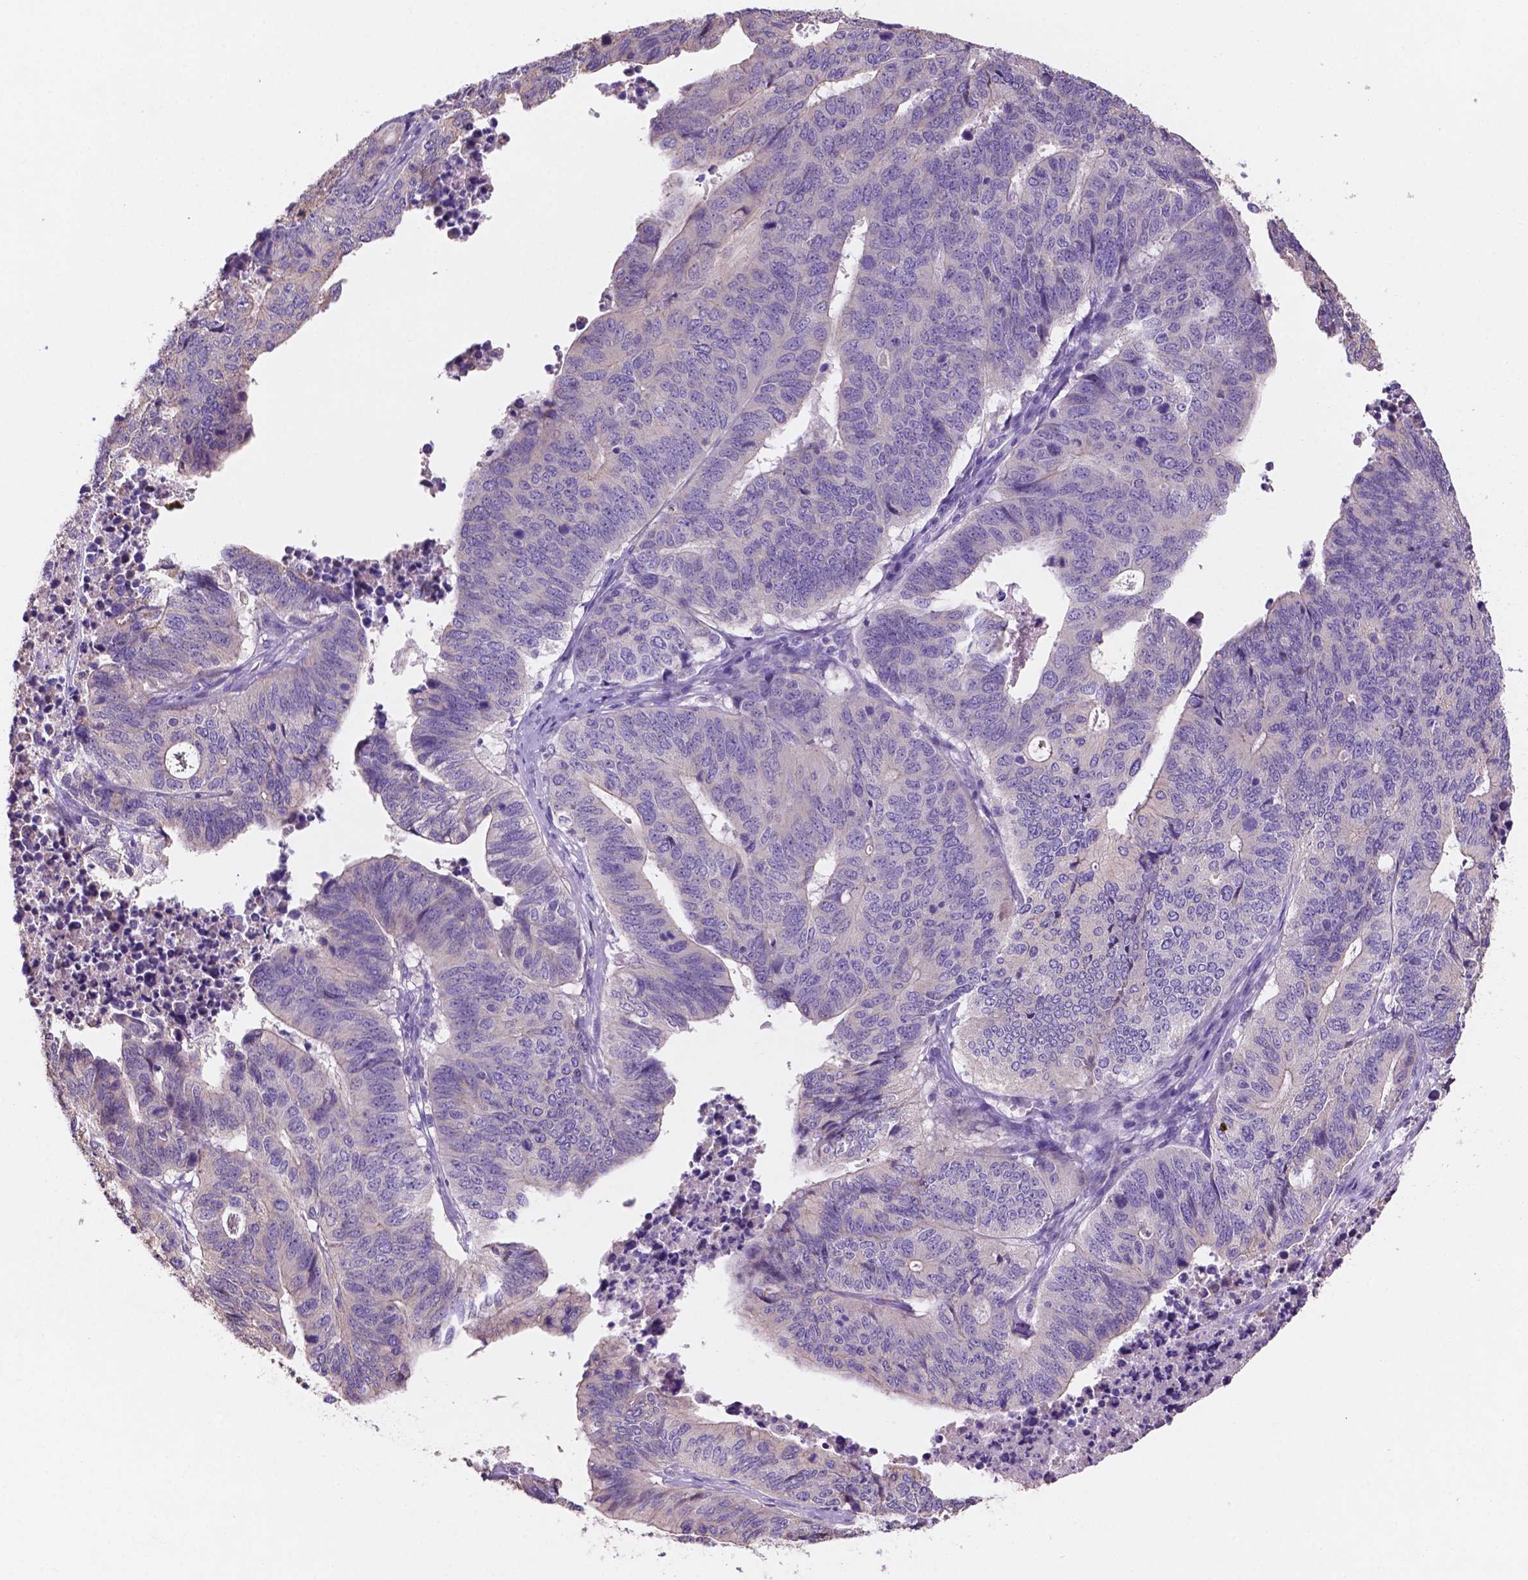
{"staining": {"intensity": "negative", "quantity": "none", "location": "none"}, "tissue": "stomach cancer", "cell_type": "Tumor cells", "image_type": "cancer", "snomed": [{"axis": "morphology", "description": "Adenocarcinoma, NOS"}, {"axis": "topography", "description": "Stomach, upper"}], "caption": "Immunohistochemical staining of human stomach adenocarcinoma shows no significant staining in tumor cells.", "gene": "MKRN2OS", "patient": {"sex": "female", "age": 67}}